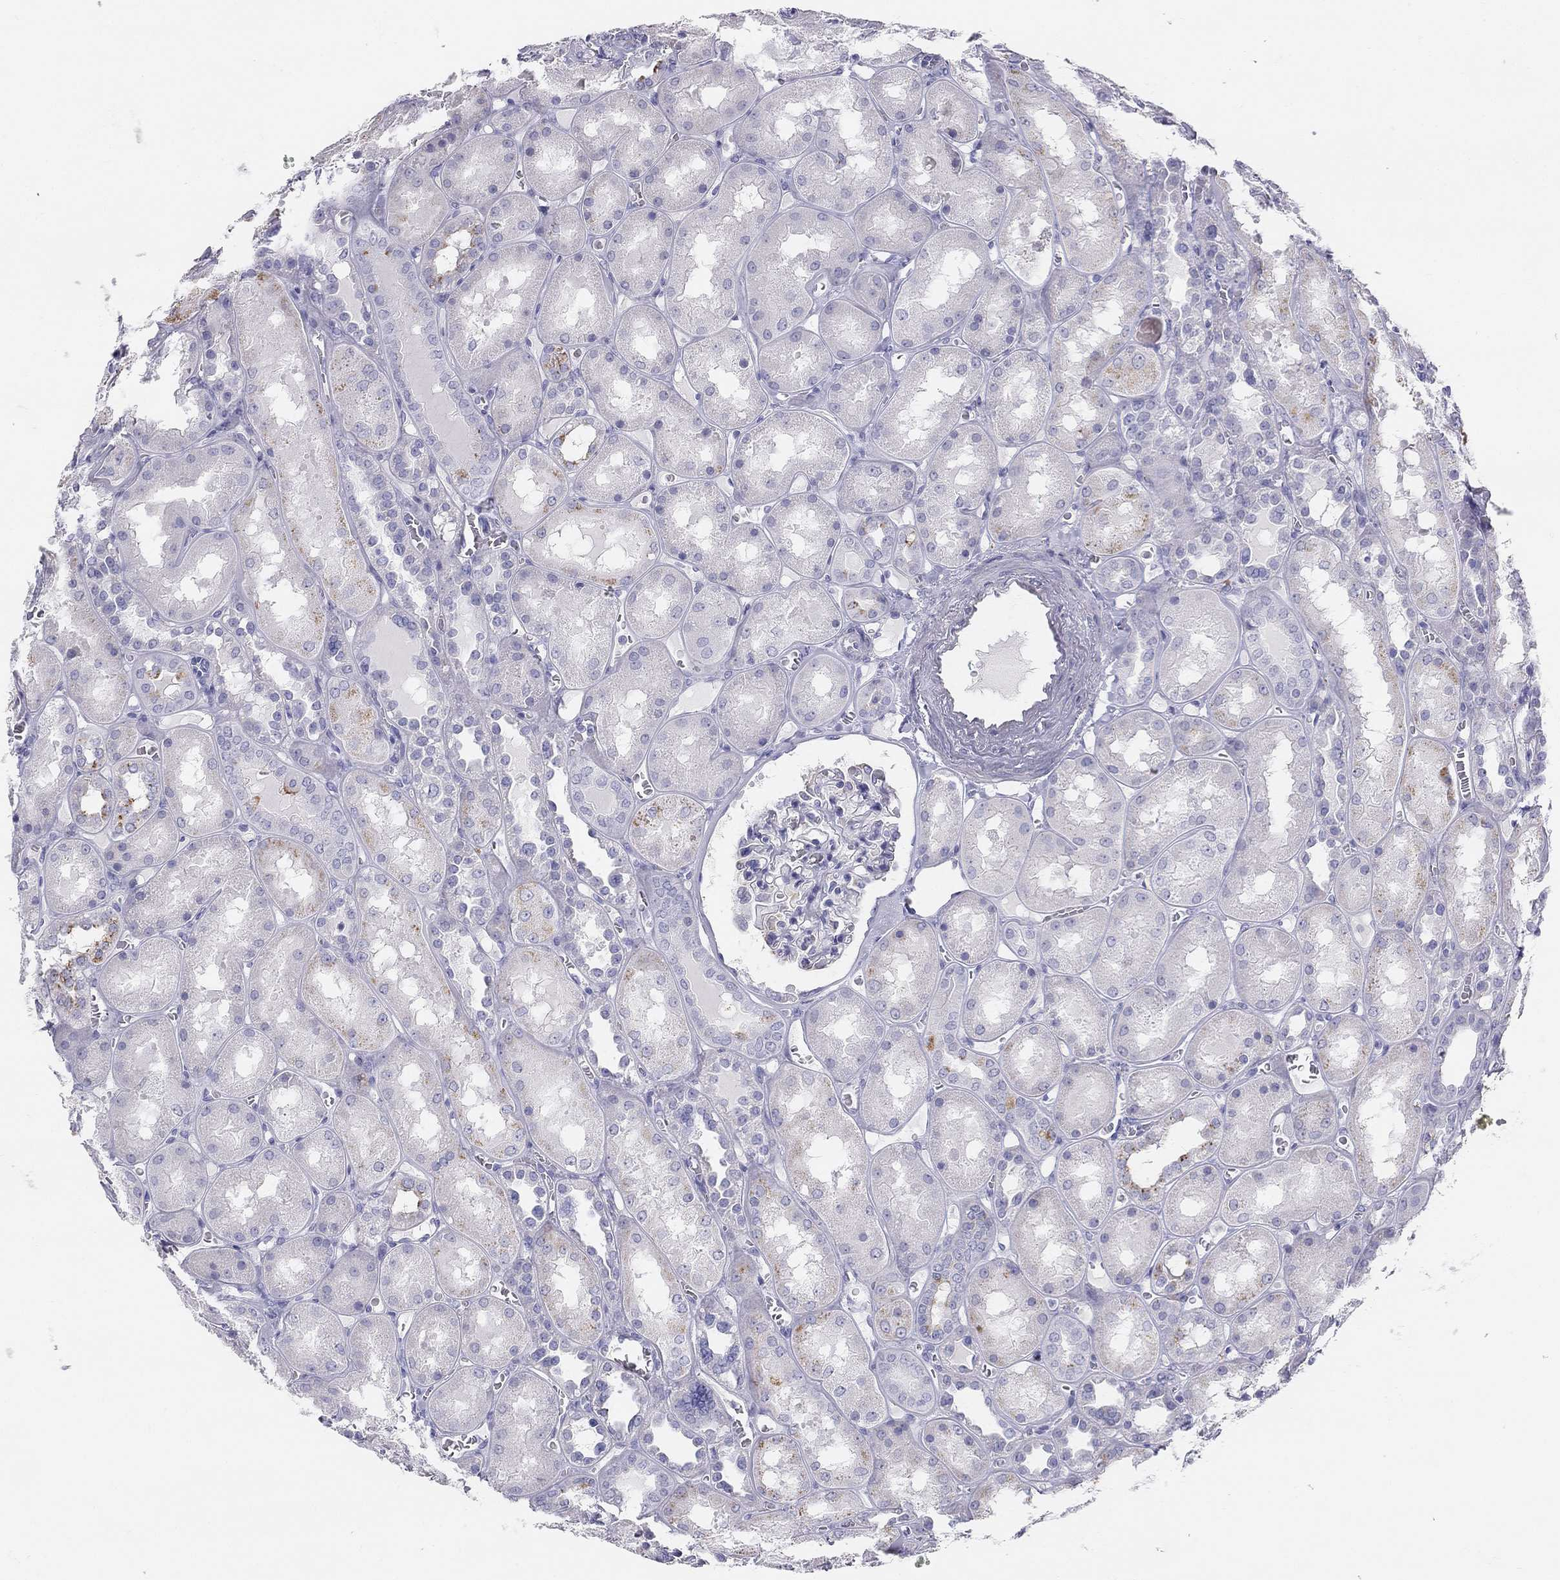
{"staining": {"intensity": "negative", "quantity": "none", "location": "none"}, "tissue": "kidney", "cell_type": "Cells in glomeruli", "image_type": "normal", "snomed": [{"axis": "morphology", "description": "Normal tissue, NOS"}, {"axis": "topography", "description": "Kidney"}], "caption": "Photomicrograph shows no significant protein staining in cells in glomeruli of benign kidney.", "gene": "ALOXE3", "patient": {"sex": "male", "age": 73}}